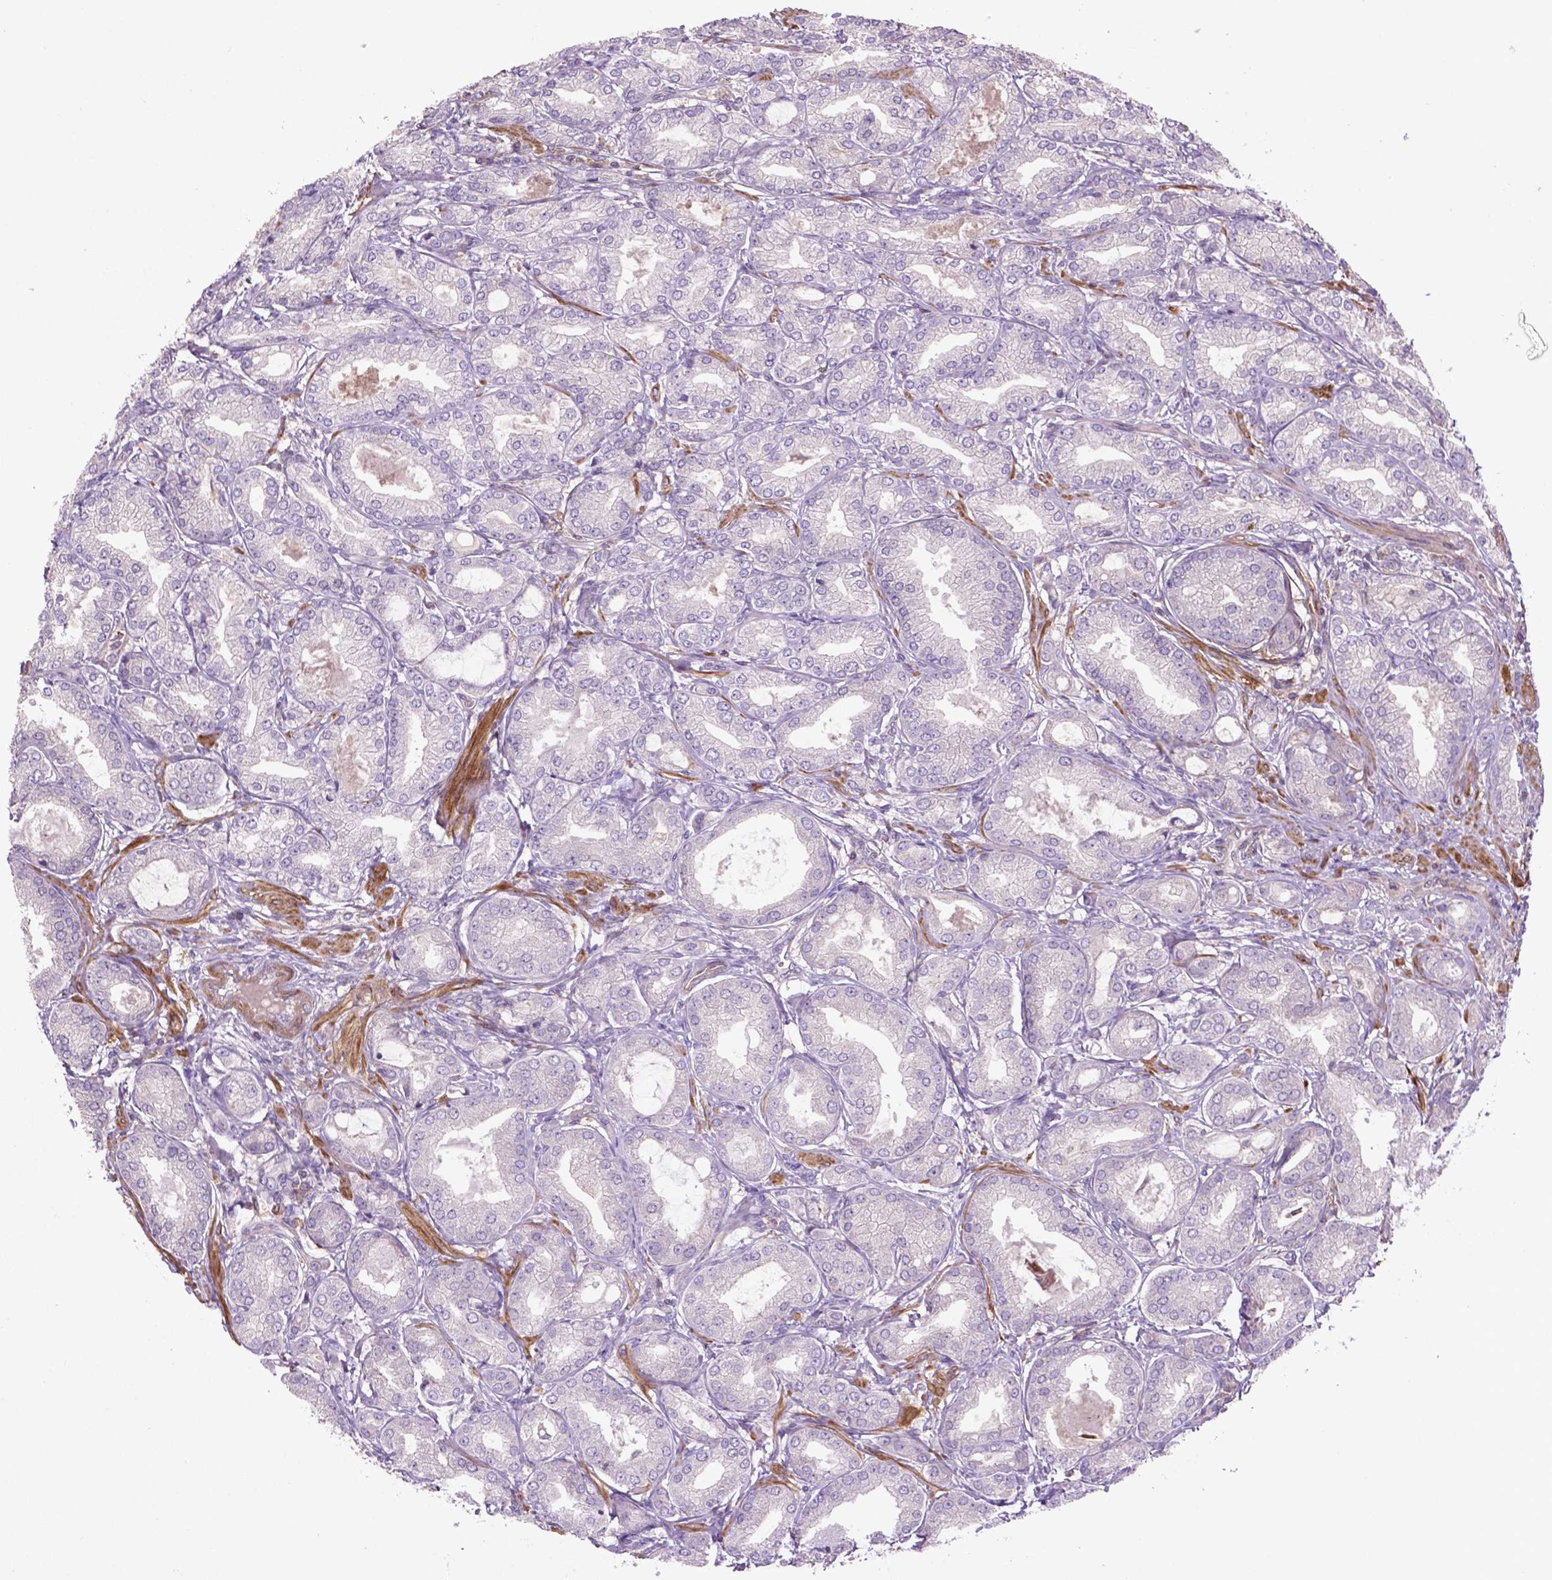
{"staining": {"intensity": "negative", "quantity": "none", "location": "none"}, "tissue": "prostate cancer", "cell_type": "Tumor cells", "image_type": "cancer", "snomed": [{"axis": "morphology", "description": "Adenocarcinoma, NOS"}, {"axis": "topography", "description": "Prostate and seminal vesicle, NOS"}, {"axis": "topography", "description": "Prostate"}], "caption": "The IHC histopathology image has no significant positivity in tumor cells of prostate cancer tissue. The staining is performed using DAB brown chromogen with nuclei counter-stained in using hematoxylin.", "gene": "BMP4", "patient": {"sex": "male", "age": 77}}